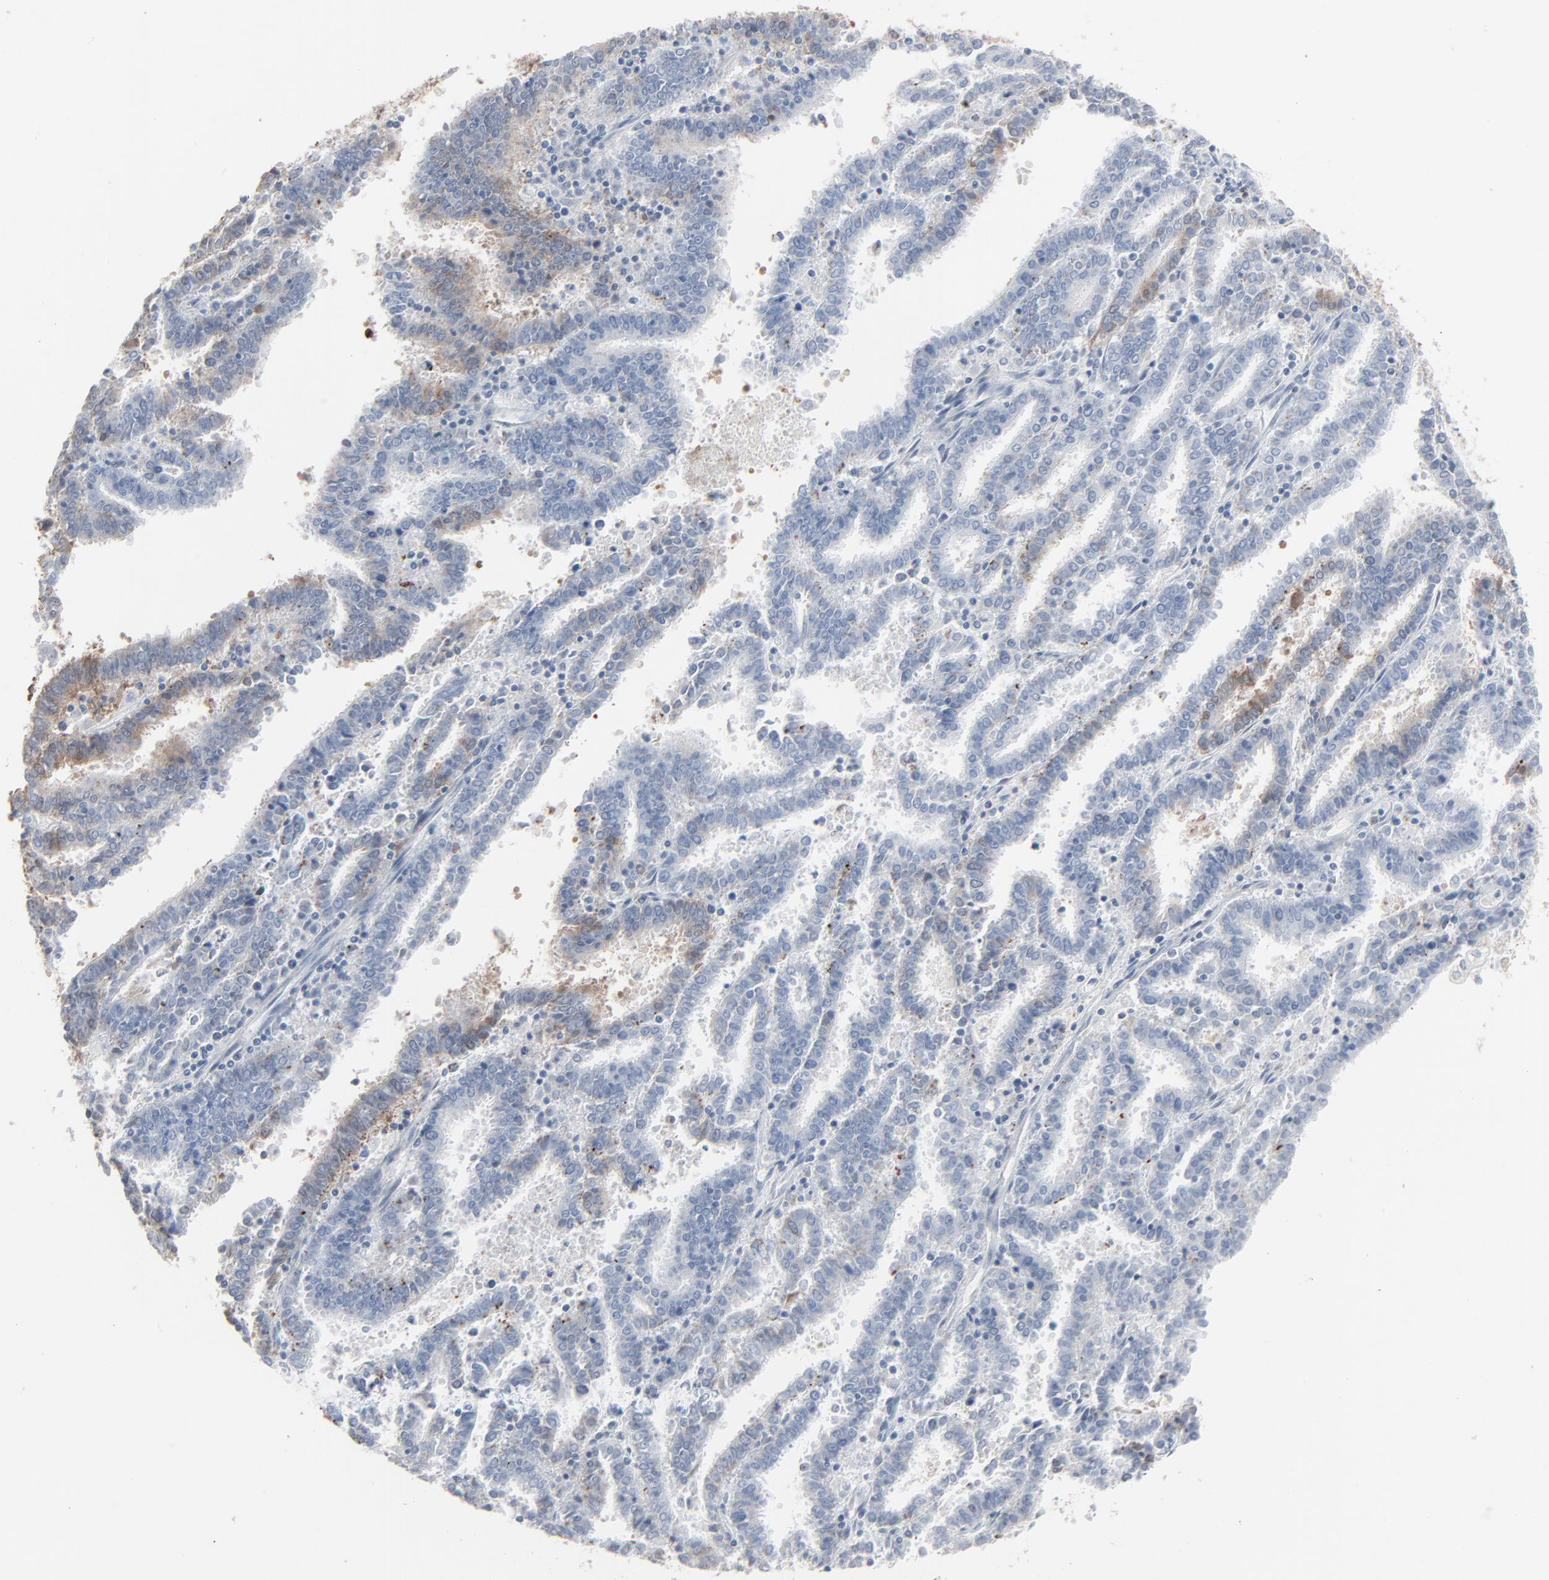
{"staining": {"intensity": "moderate", "quantity": "25%-75%", "location": "cytoplasmic/membranous"}, "tissue": "endometrial cancer", "cell_type": "Tumor cells", "image_type": "cancer", "snomed": [{"axis": "morphology", "description": "Adenocarcinoma, NOS"}, {"axis": "topography", "description": "Uterus"}], "caption": "Immunohistochemical staining of adenocarcinoma (endometrial) shows medium levels of moderate cytoplasmic/membranous protein positivity in about 25%-75% of tumor cells.", "gene": "PHGDH", "patient": {"sex": "female", "age": 83}}